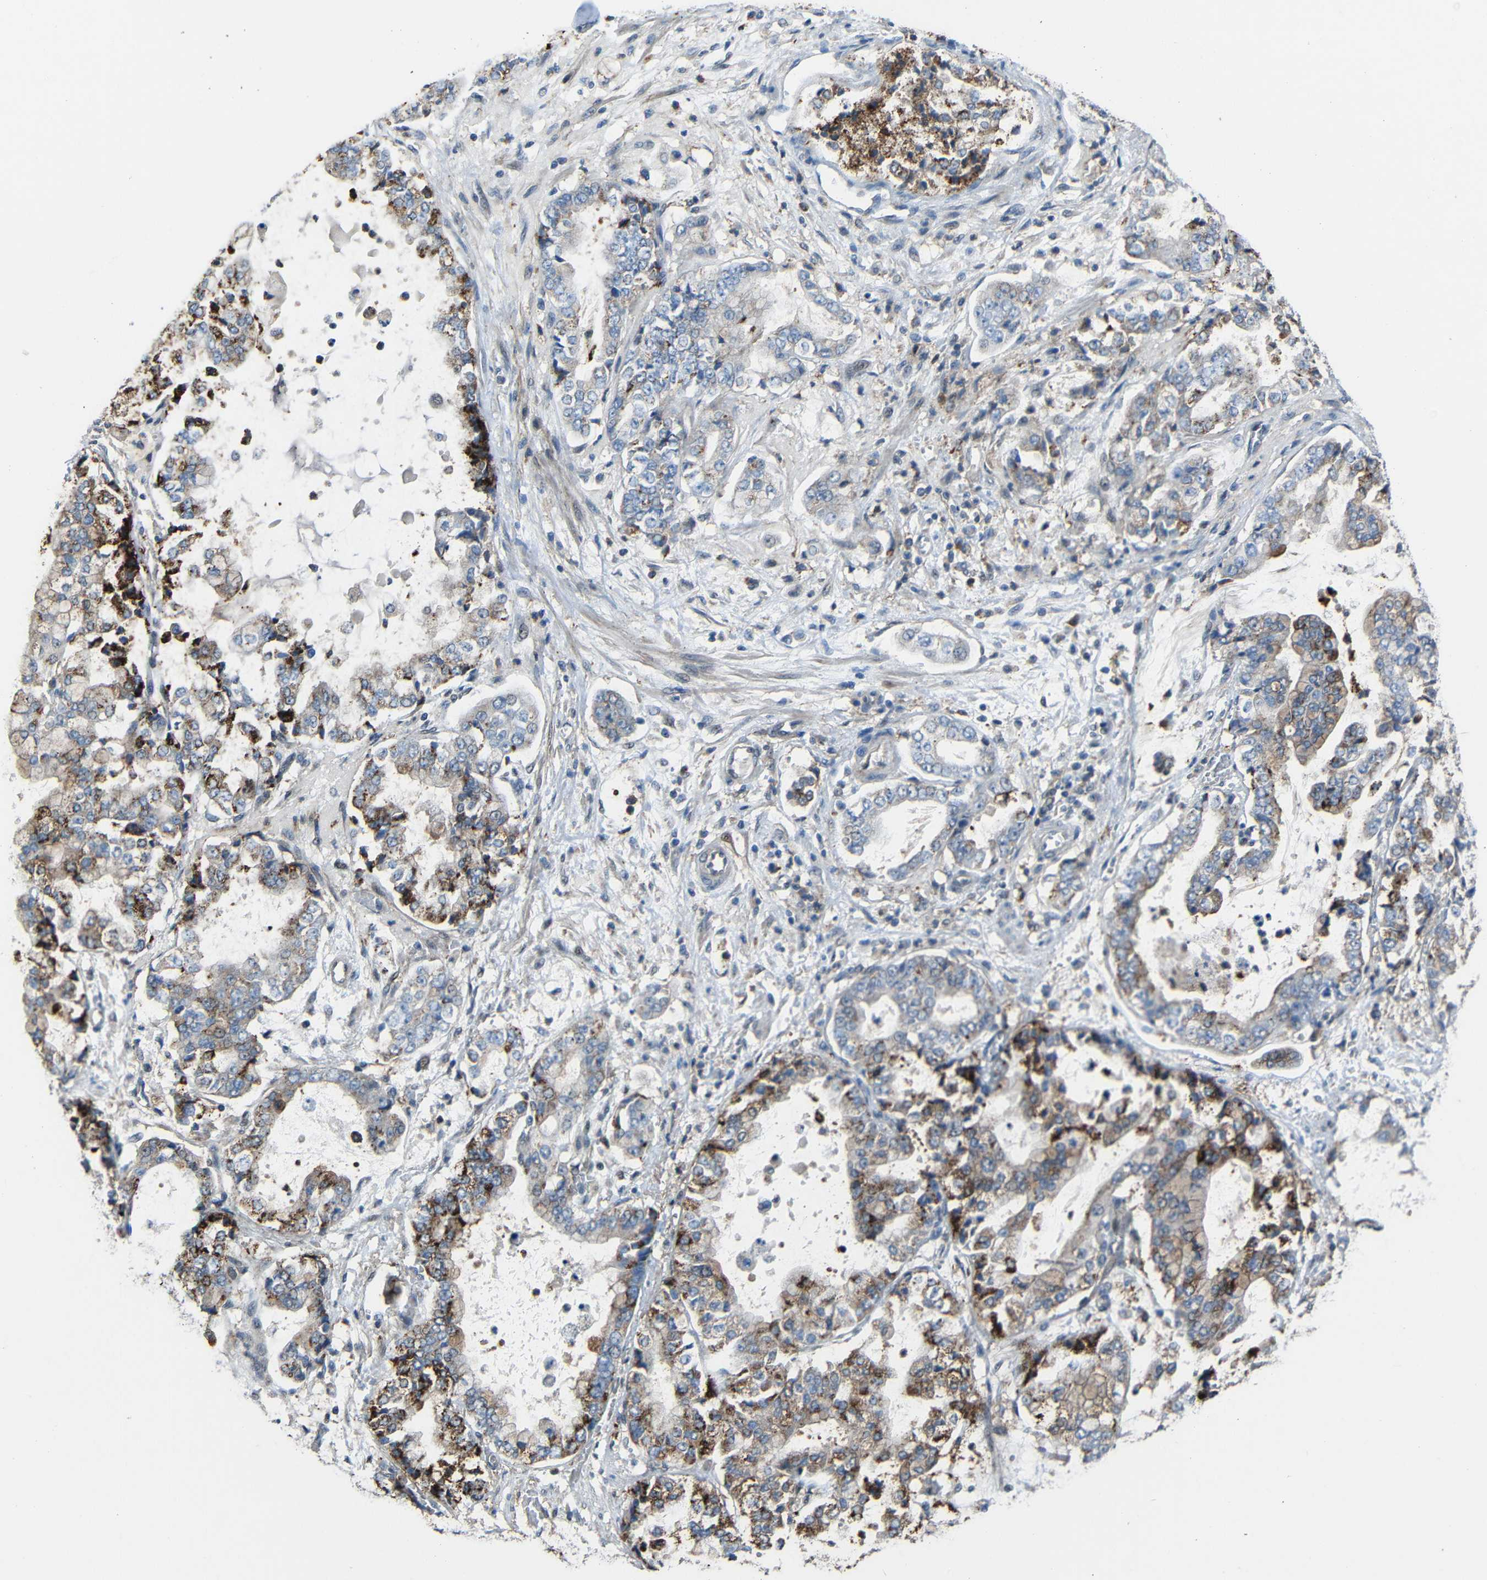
{"staining": {"intensity": "strong", "quantity": "25%-75%", "location": "cytoplasmic/membranous"}, "tissue": "stomach cancer", "cell_type": "Tumor cells", "image_type": "cancer", "snomed": [{"axis": "morphology", "description": "Adenocarcinoma, NOS"}, {"axis": "topography", "description": "Stomach"}], "caption": "Adenocarcinoma (stomach) stained with a brown dye demonstrates strong cytoplasmic/membranous positive positivity in approximately 25%-75% of tumor cells.", "gene": "DNAJC5", "patient": {"sex": "male", "age": 76}}